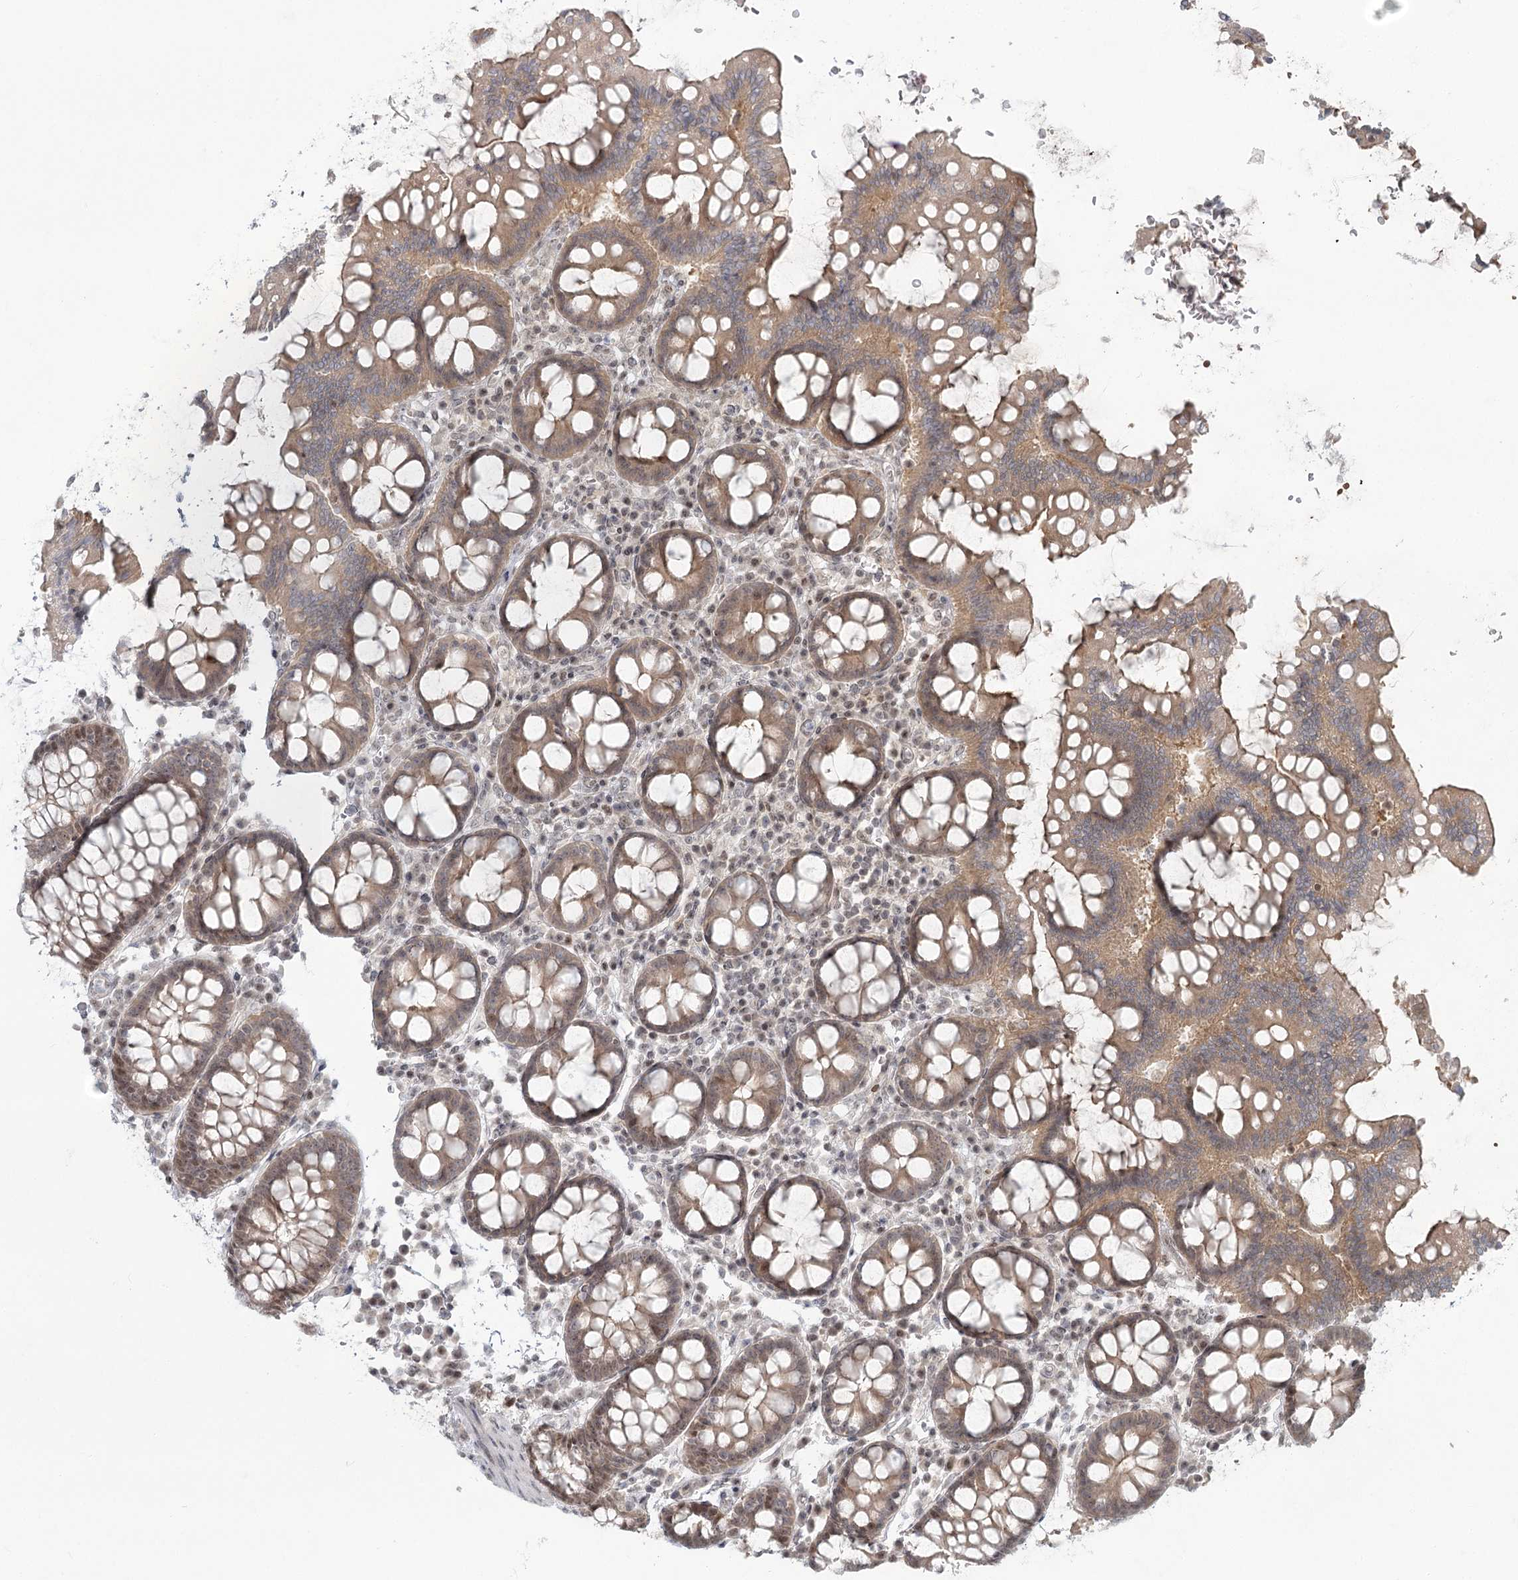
{"staining": {"intensity": "weak", "quantity": "25%-75%", "location": "cytoplasmic/membranous"}, "tissue": "colon", "cell_type": "Endothelial cells", "image_type": "normal", "snomed": [{"axis": "morphology", "description": "Normal tissue, NOS"}, {"axis": "topography", "description": "Colon"}], "caption": "The micrograph reveals immunohistochemical staining of unremarkable colon. There is weak cytoplasmic/membranous staining is identified in approximately 25%-75% of endothelial cells.", "gene": "R3HCC1L", "patient": {"sex": "female", "age": 79}}